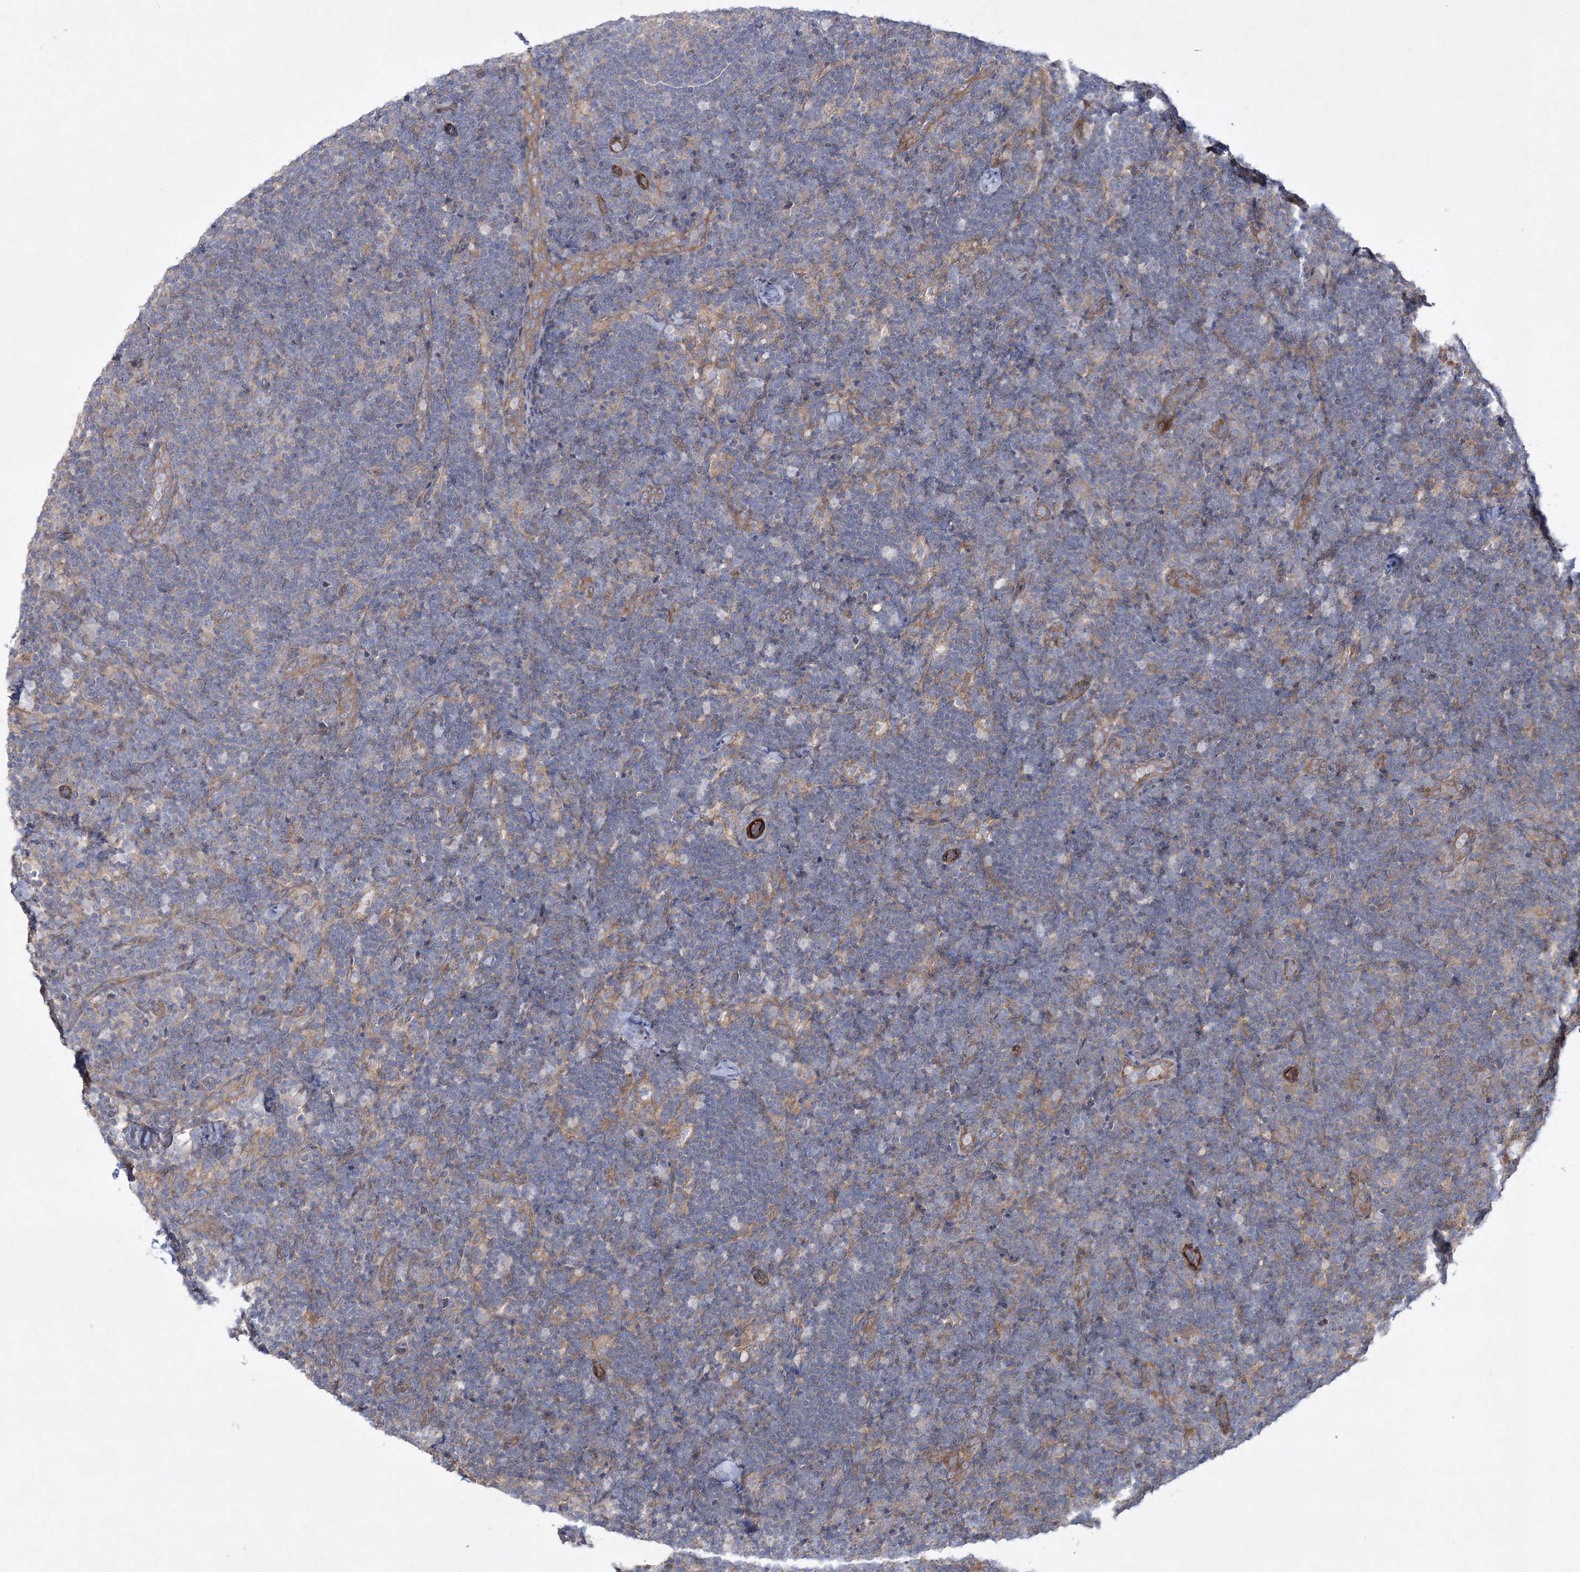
{"staining": {"intensity": "weak", "quantity": ">75%", "location": "cytoplasmic/membranous"}, "tissue": "lymph node", "cell_type": "Germinal center cells", "image_type": "normal", "snomed": [{"axis": "morphology", "description": "Normal tissue, NOS"}, {"axis": "topography", "description": "Lymph node"}], "caption": "Brown immunohistochemical staining in normal human lymph node exhibits weak cytoplasmic/membranous staining in approximately >75% of germinal center cells.", "gene": "ZSWIM6", "patient": {"sex": "female", "age": 22}}